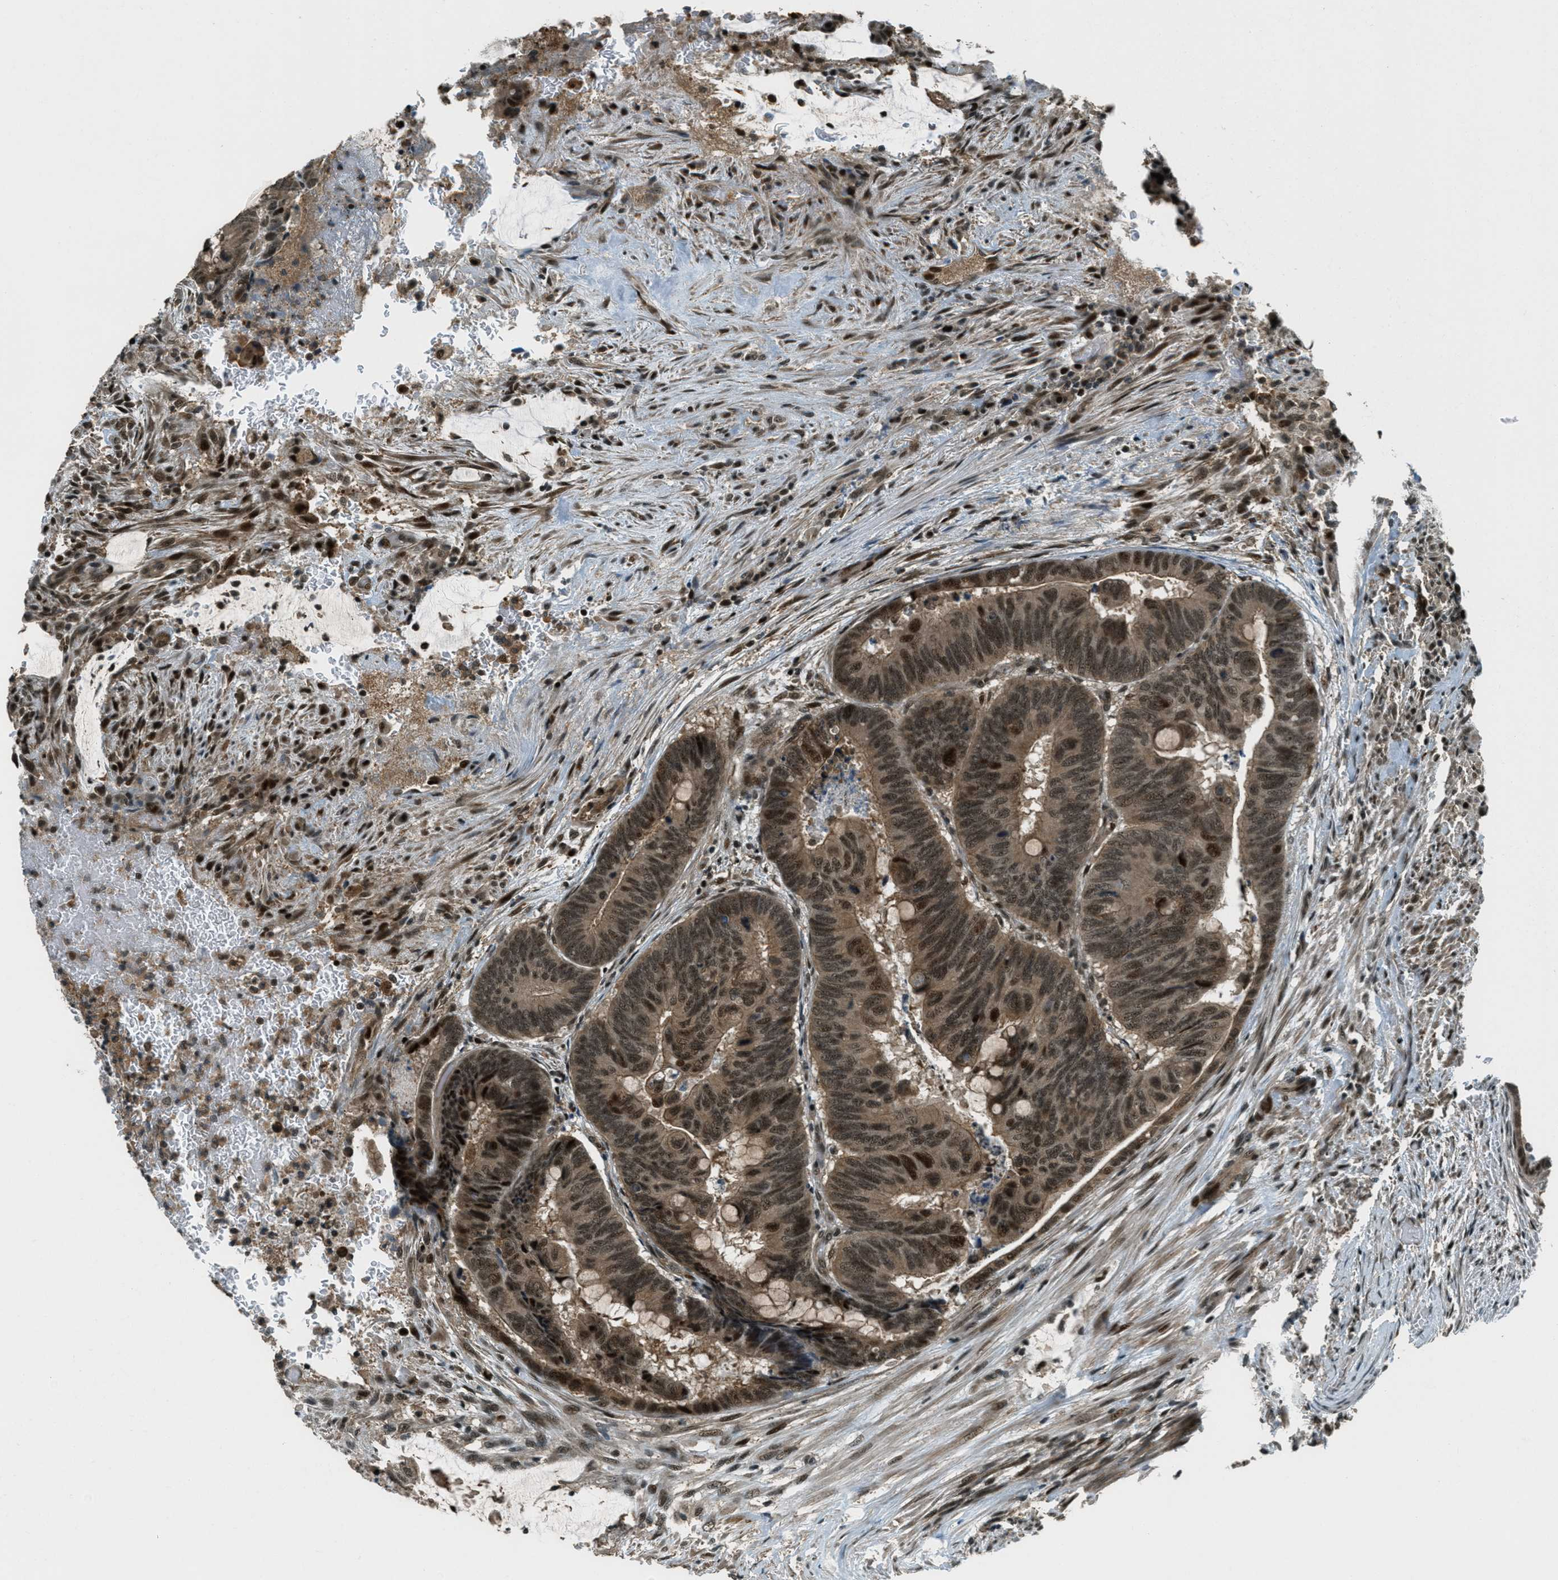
{"staining": {"intensity": "moderate", "quantity": ">75%", "location": "cytoplasmic/membranous,nuclear"}, "tissue": "colorectal cancer", "cell_type": "Tumor cells", "image_type": "cancer", "snomed": [{"axis": "morphology", "description": "Normal tissue, NOS"}, {"axis": "morphology", "description": "Adenocarcinoma, NOS"}, {"axis": "topography", "description": "Rectum"}], "caption": "Immunohistochemical staining of human colorectal cancer (adenocarcinoma) exhibits moderate cytoplasmic/membranous and nuclear protein staining in about >75% of tumor cells.", "gene": "FOXM1", "patient": {"sex": "male", "age": 92}}